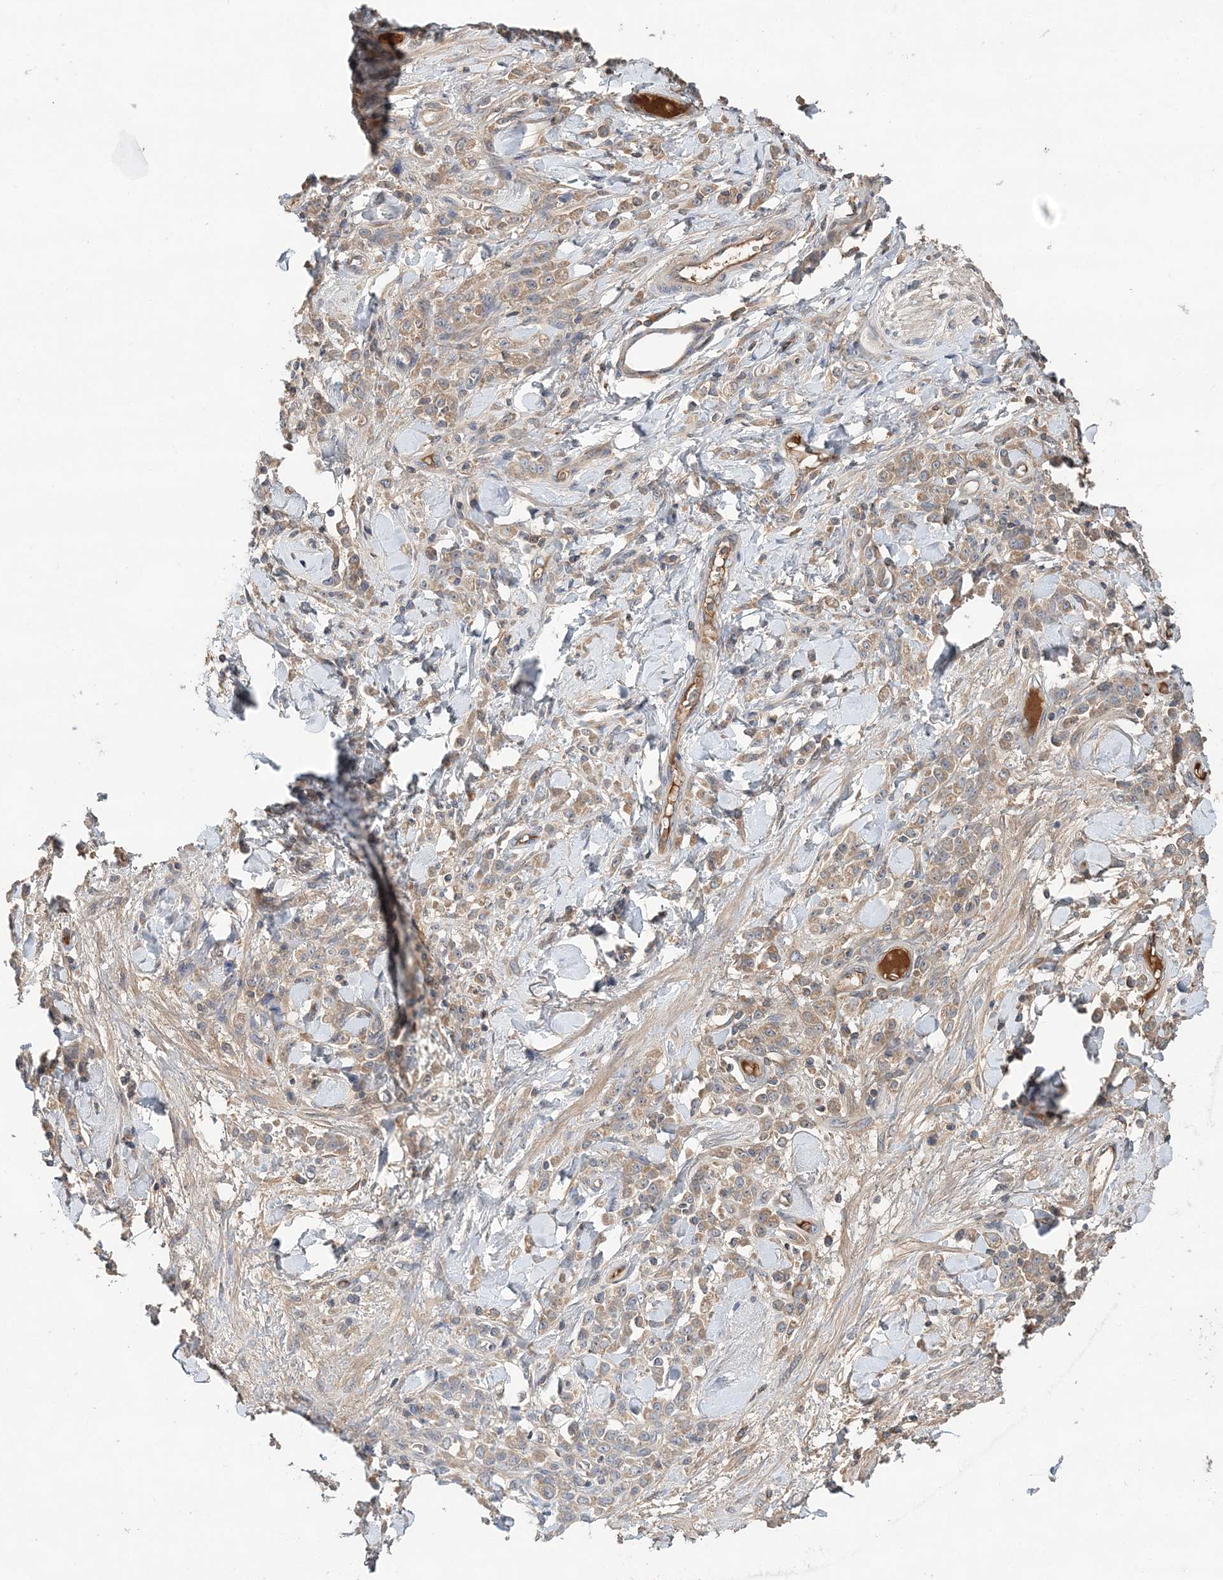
{"staining": {"intensity": "weak", "quantity": "25%-75%", "location": "cytoplasmic/membranous"}, "tissue": "stomach cancer", "cell_type": "Tumor cells", "image_type": "cancer", "snomed": [{"axis": "morphology", "description": "Normal tissue, NOS"}, {"axis": "morphology", "description": "Adenocarcinoma, NOS"}, {"axis": "topography", "description": "Stomach"}], "caption": "Stomach adenocarcinoma tissue shows weak cytoplasmic/membranous staining in approximately 25%-75% of tumor cells, visualized by immunohistochemistry.", "gene": "SYCP3", "patient": {"sex": "male", "age": 82}}